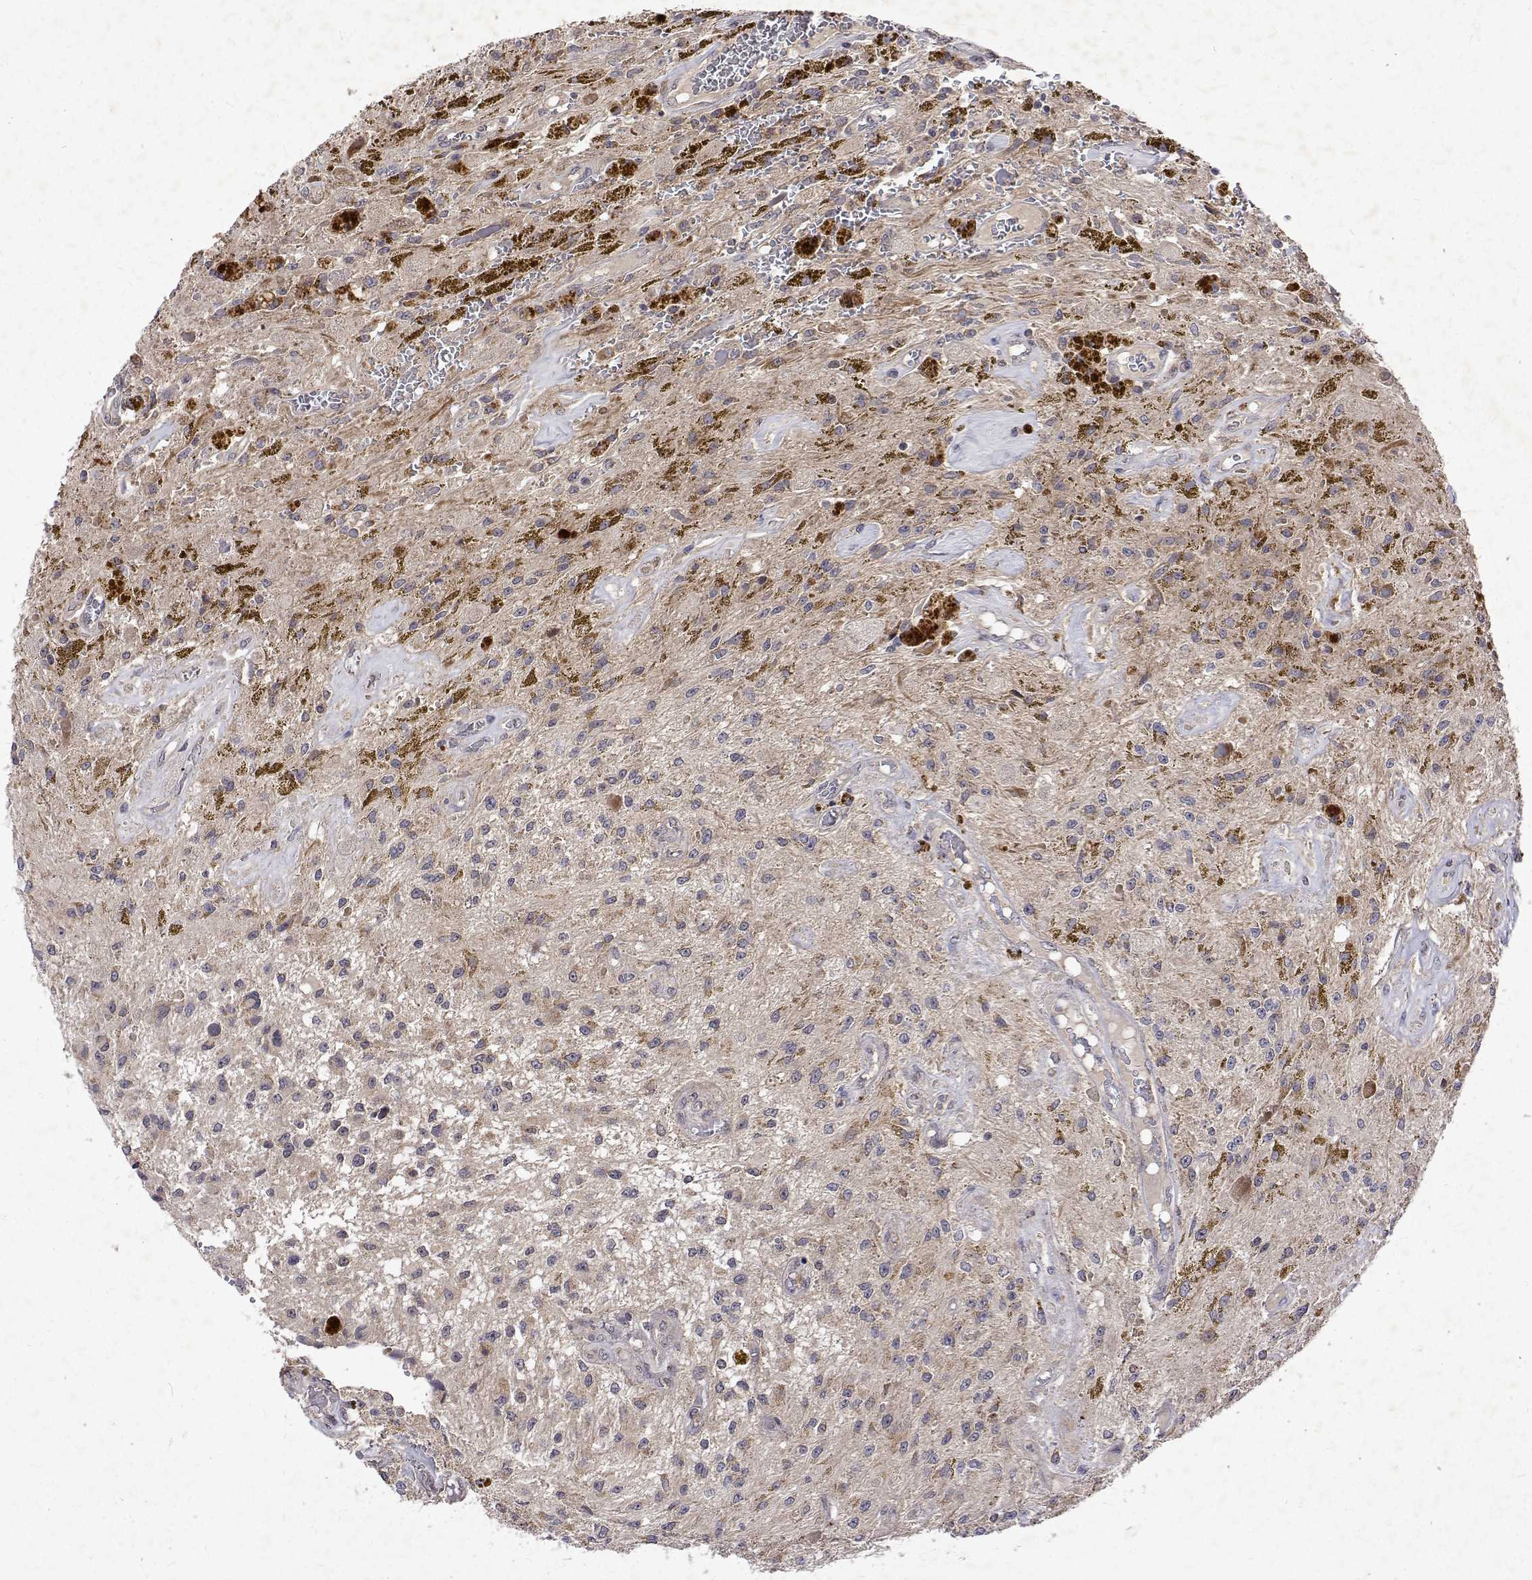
{"staining": {"intensity": "negative", "quantity": "none", "location": "none"}, "tissue": "glioma", "cell_type": "Tumor cells", "image_type": "cancer", "snomed": [{"axis": "morphology", "description": "Glioma, malignant, Low grade"}, {"axis": "topography", "description": "Cerebellum"}], "caption": "The micrograph exhibits no significant positivity in tumor cells of malignant low-grade glioma.", "gene": "ALKBH8", "patient": {"sex": "female", "age": 14}}